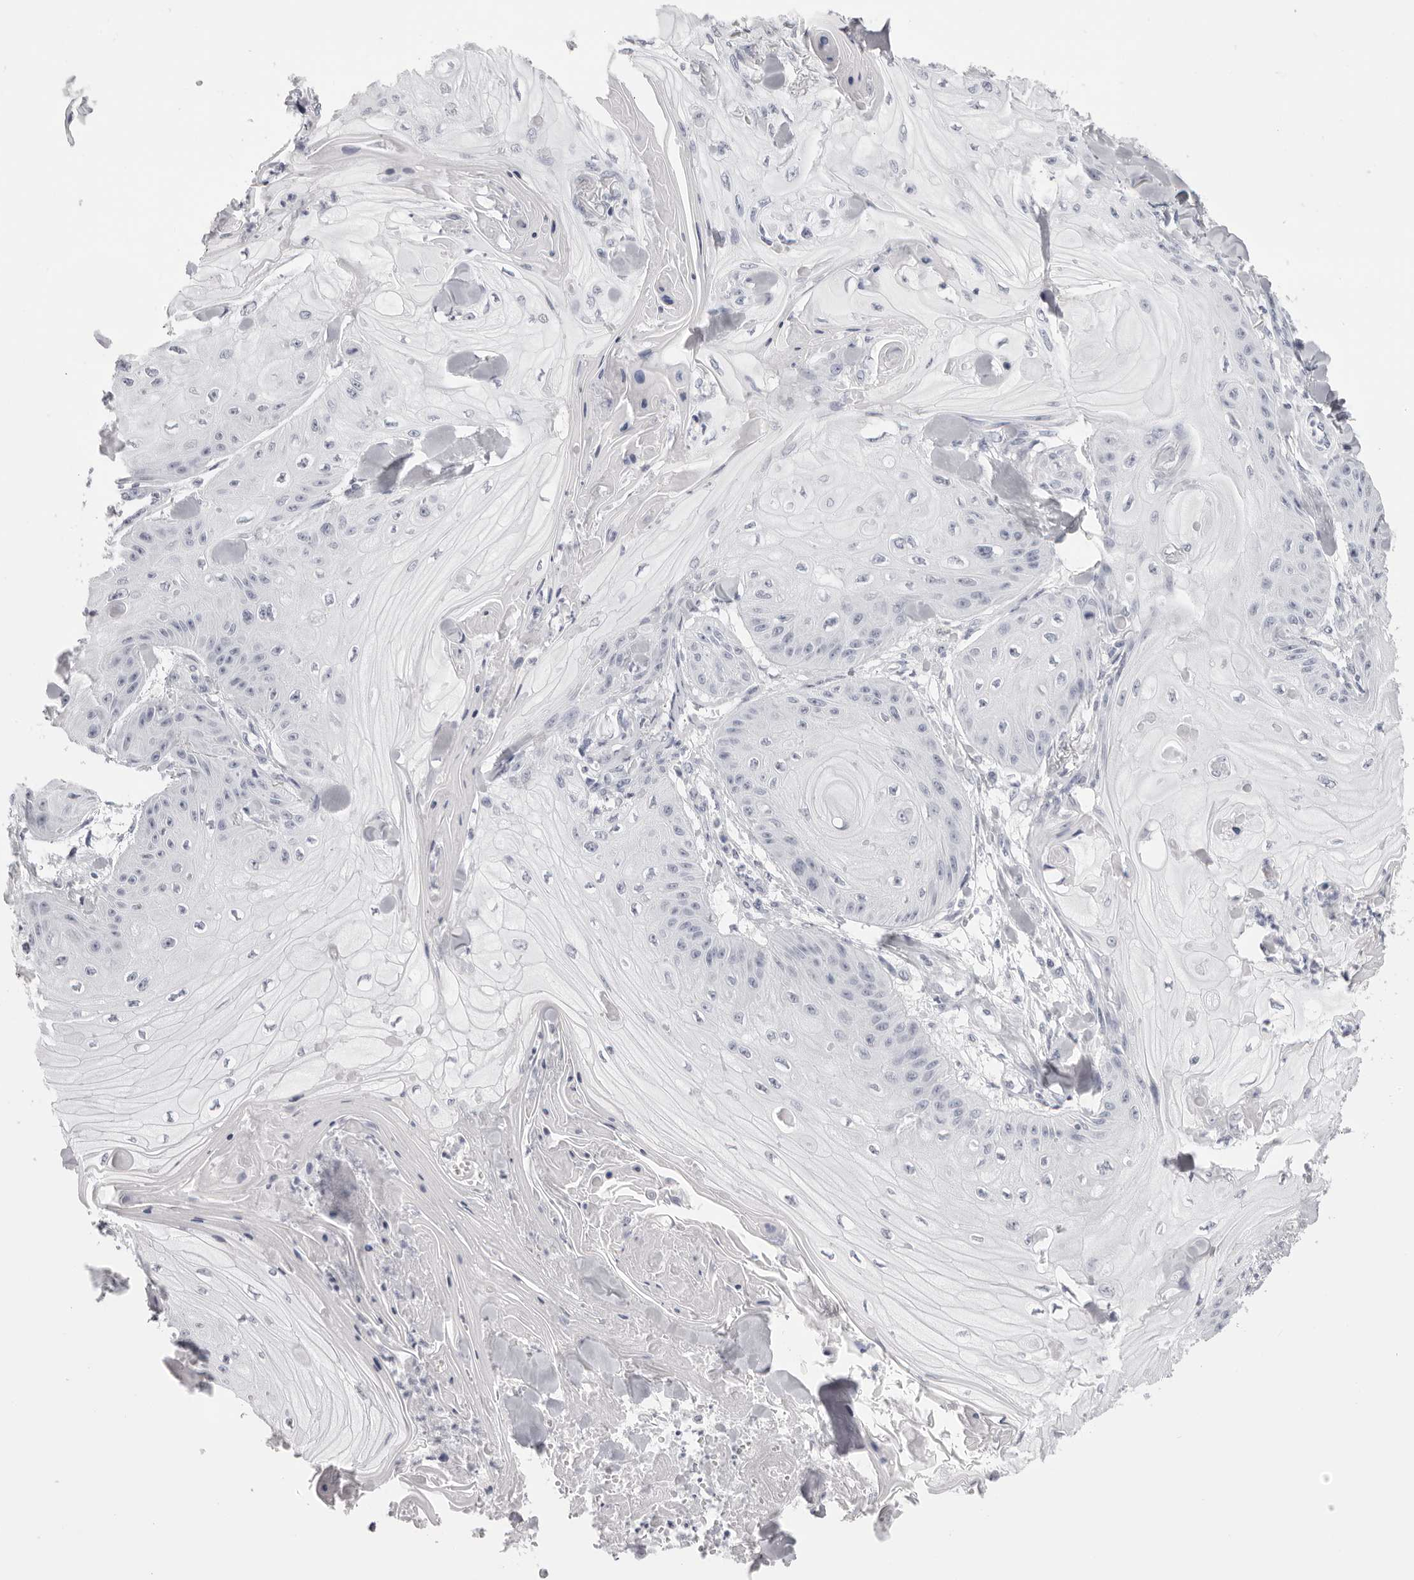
{"staining": {"intensity": "negative", "quantity": "none", "location": "none"}, "tissue": "skin cancer", "cell_type": "Tumor cells", "image_type": "cancer", "snomed": [{"axis": "morphology", "description": "Squamous cell carcinoma, NOS"}, {"axis": "topography", "description": "Skin"}], "caption": "There is no significant positivity in tumor cells of skin squamous cell carcinoma. (DAB immunohistochemistry, high magnification).", "gene": "RHO", "patient": {"sex": "male", "age": 74}}